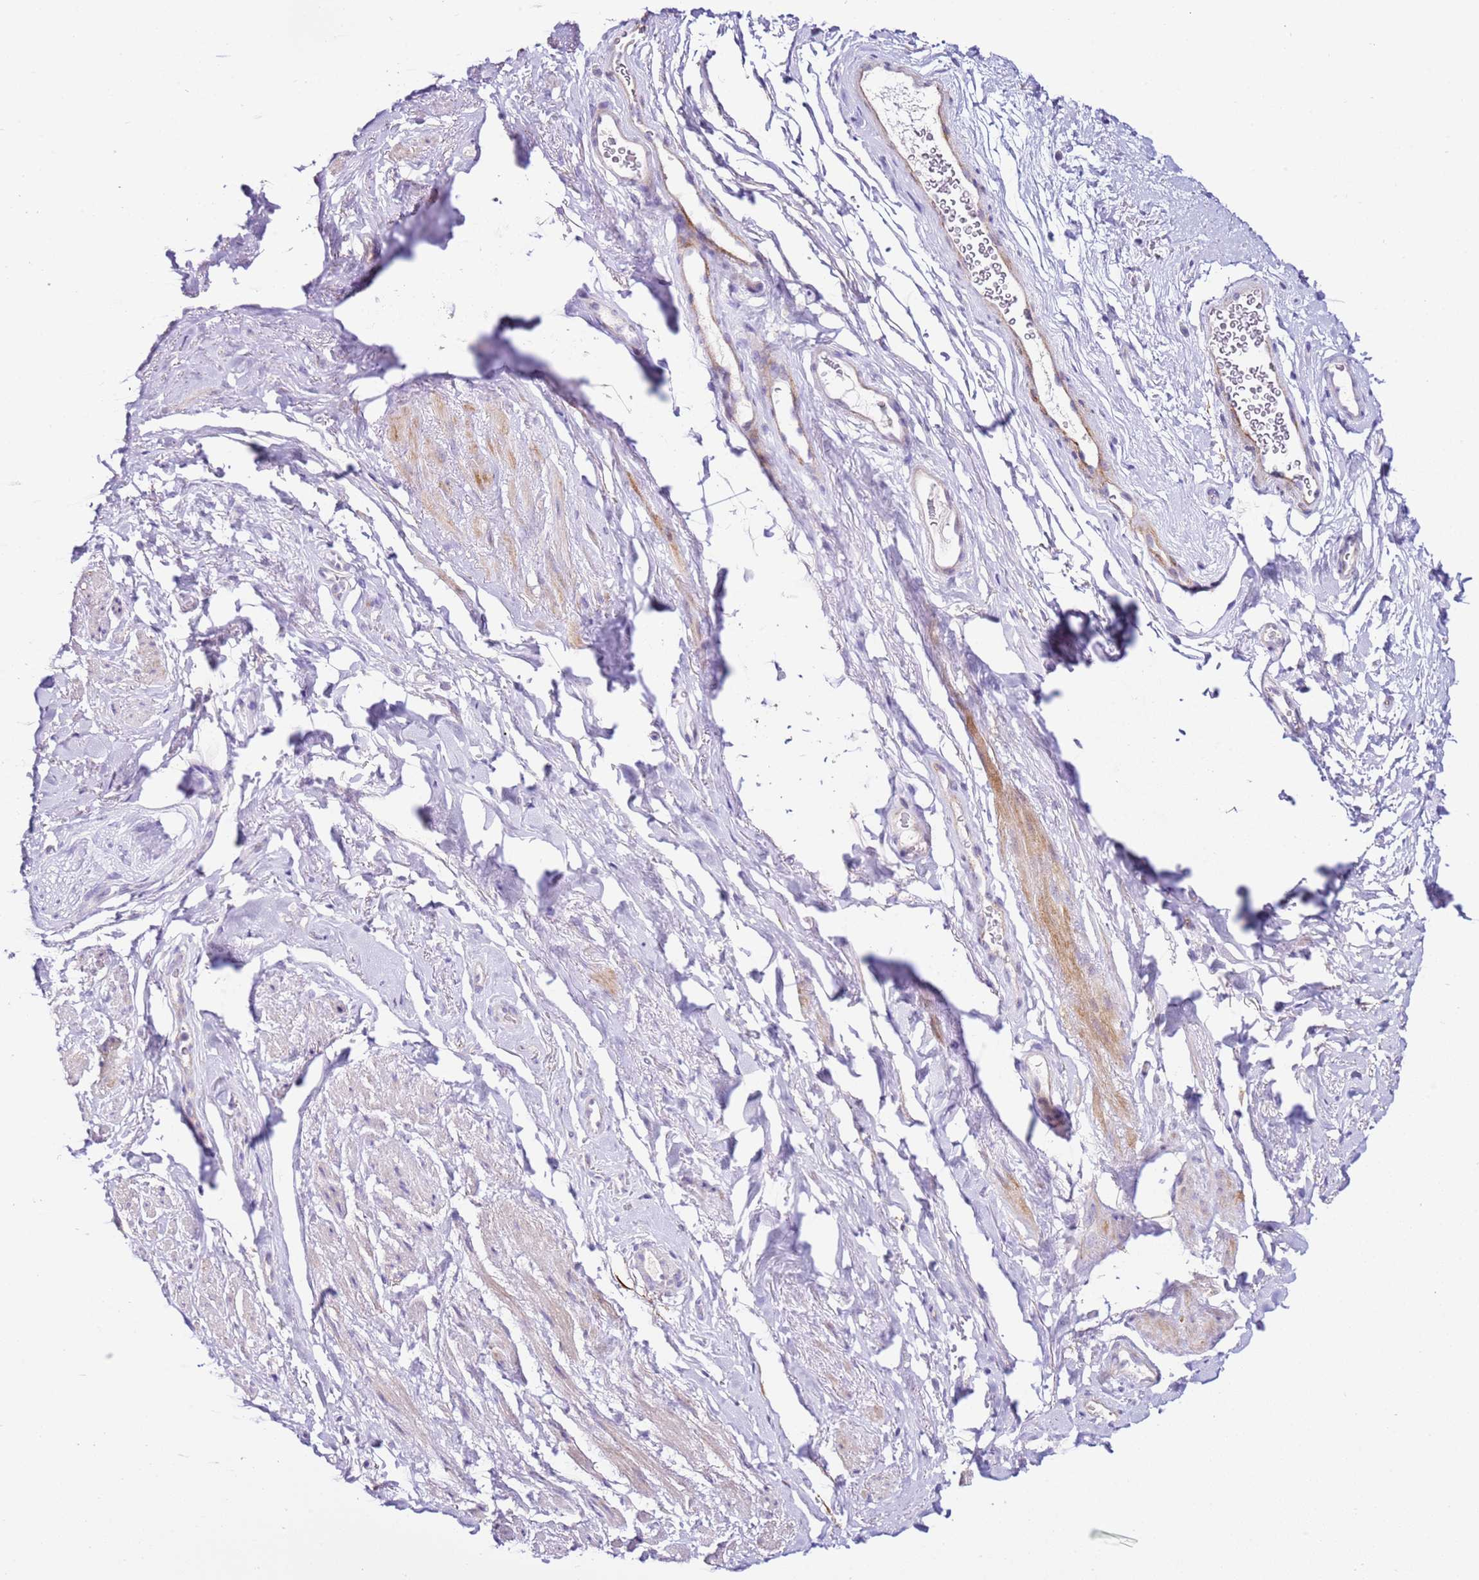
{"staining": {"intensity": "negative", "quantity": "none", "location": "none"}, "tissue": "smooth muscle", "cell_type": "Smooth muscle cells", "image_type": "normal", "snomed": [{"axis": "morphology", "description": "Normal tissue, NOS"}, {"axis": "topography", "description": "Smooth muscle"}, {"axis": "topography", "description": "Peripheral nerve tissue"}], "caption": "High power microscopy micrograph of an IHC photomicrograph of unremarkable smooth muscle, revealing no significant positivity in smooth muscle cells. (DAB (3,3'-diaminobenzidine) immunohistochemistry with hematoxylin counter stain).", "gene": "HGD", "patient": {"sex": "male", "age": 69}}